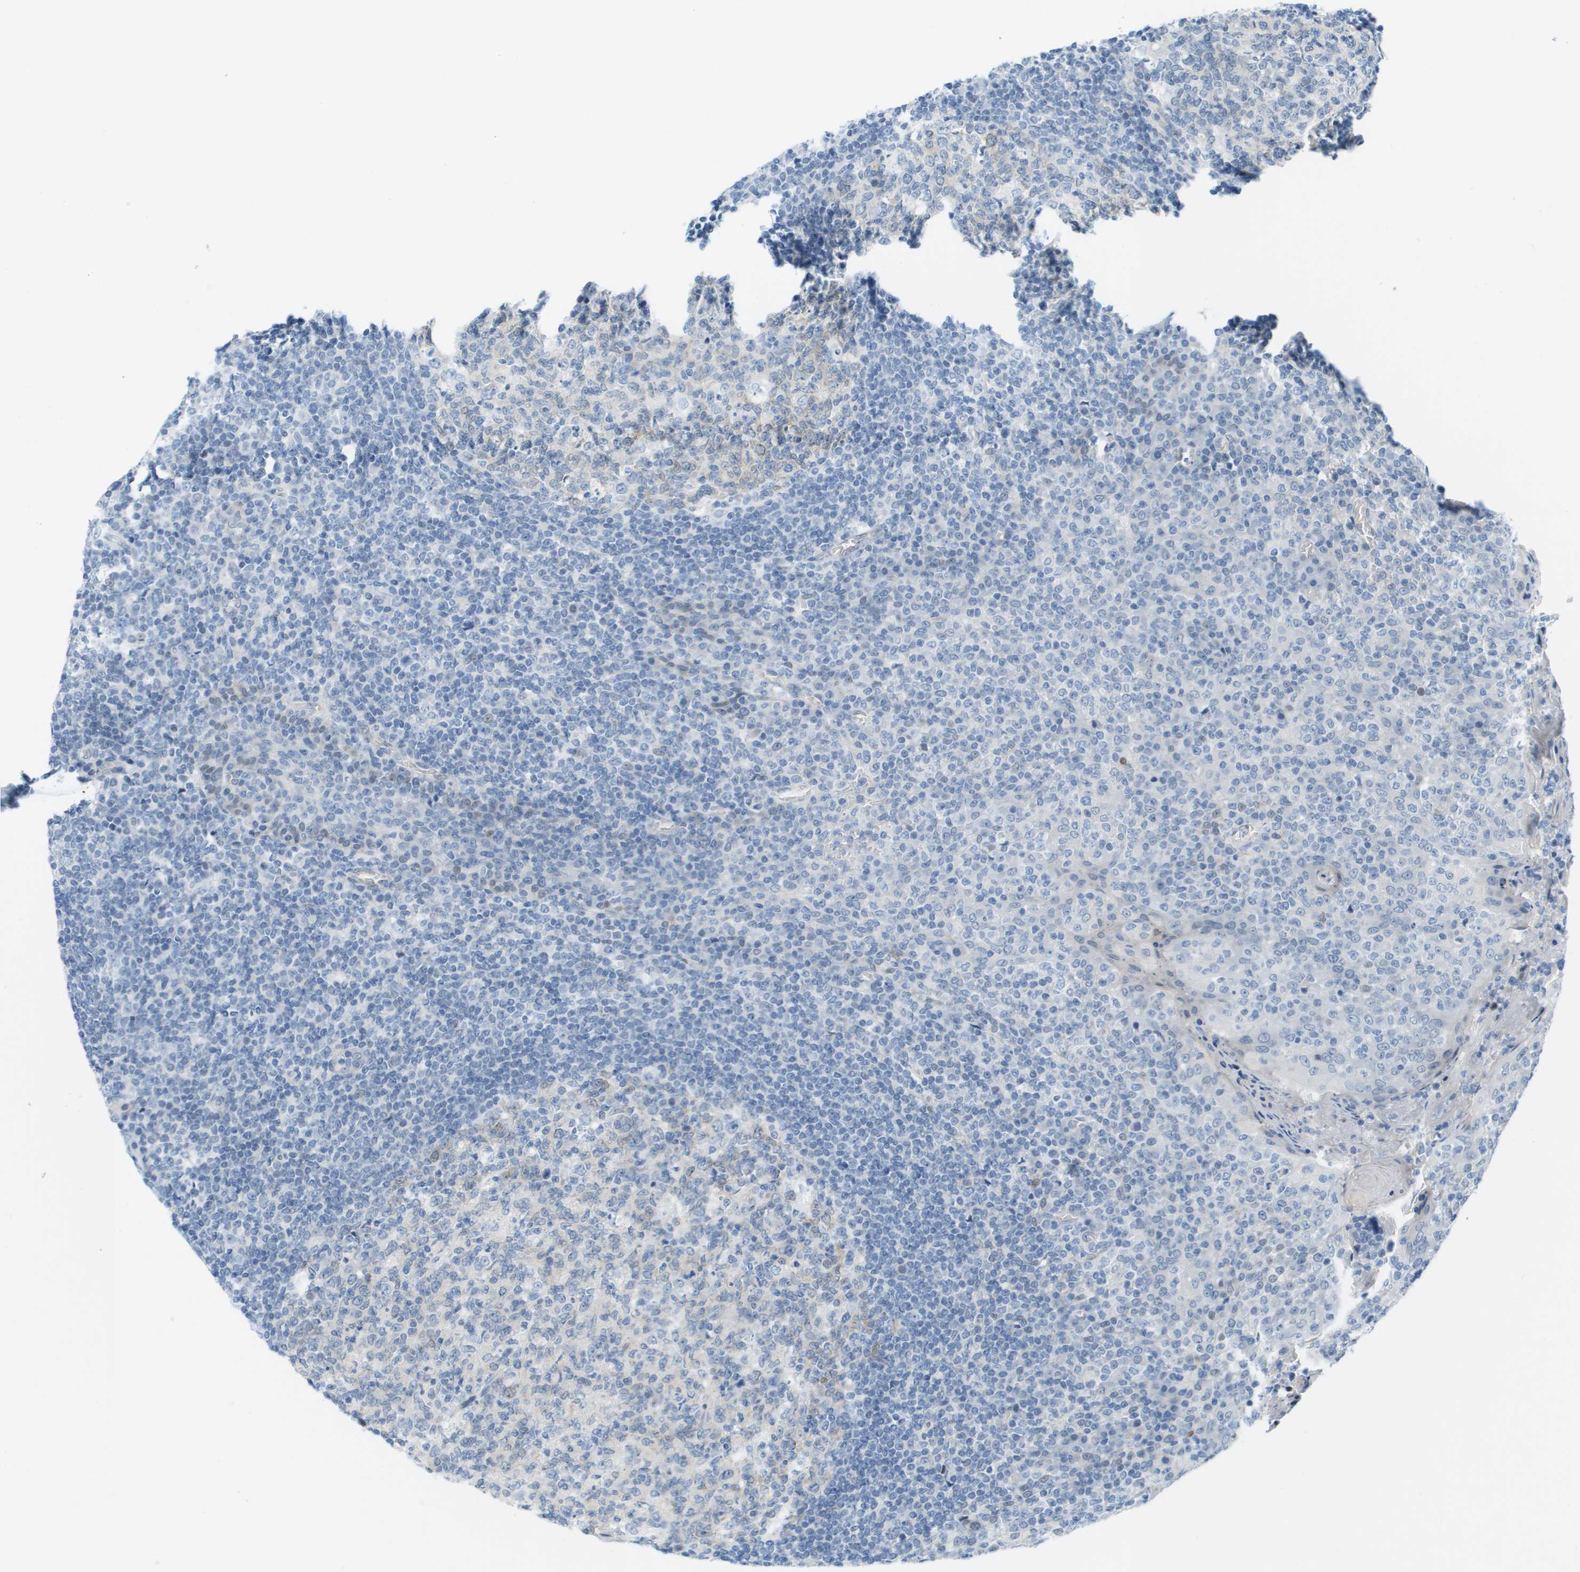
{"staining": {"intensity": "negative", "quantity": "none", "location": "none"}, "tissue": "tonsil", "cell_type": "Germinal center cells", "image_type": "normal", "snomed": [{"axis": "morphology", "description": "Normal tissue, NOS"}, {"axis": "topography", "description": "Tonsil"}], "caption": "High magnification brightfield microscopy of normal tonsil stained with DAB (brown) and counterstained with hematoxylin (blue): germinal center cells show no significant positivity. (Brightfield microscopy of DAB (3,3'-diaminobenzidine) immunohistochemistry (IHC) at high magnification).", "gene": "CUL9", "patient": {"sex": "female", "age": 19}}